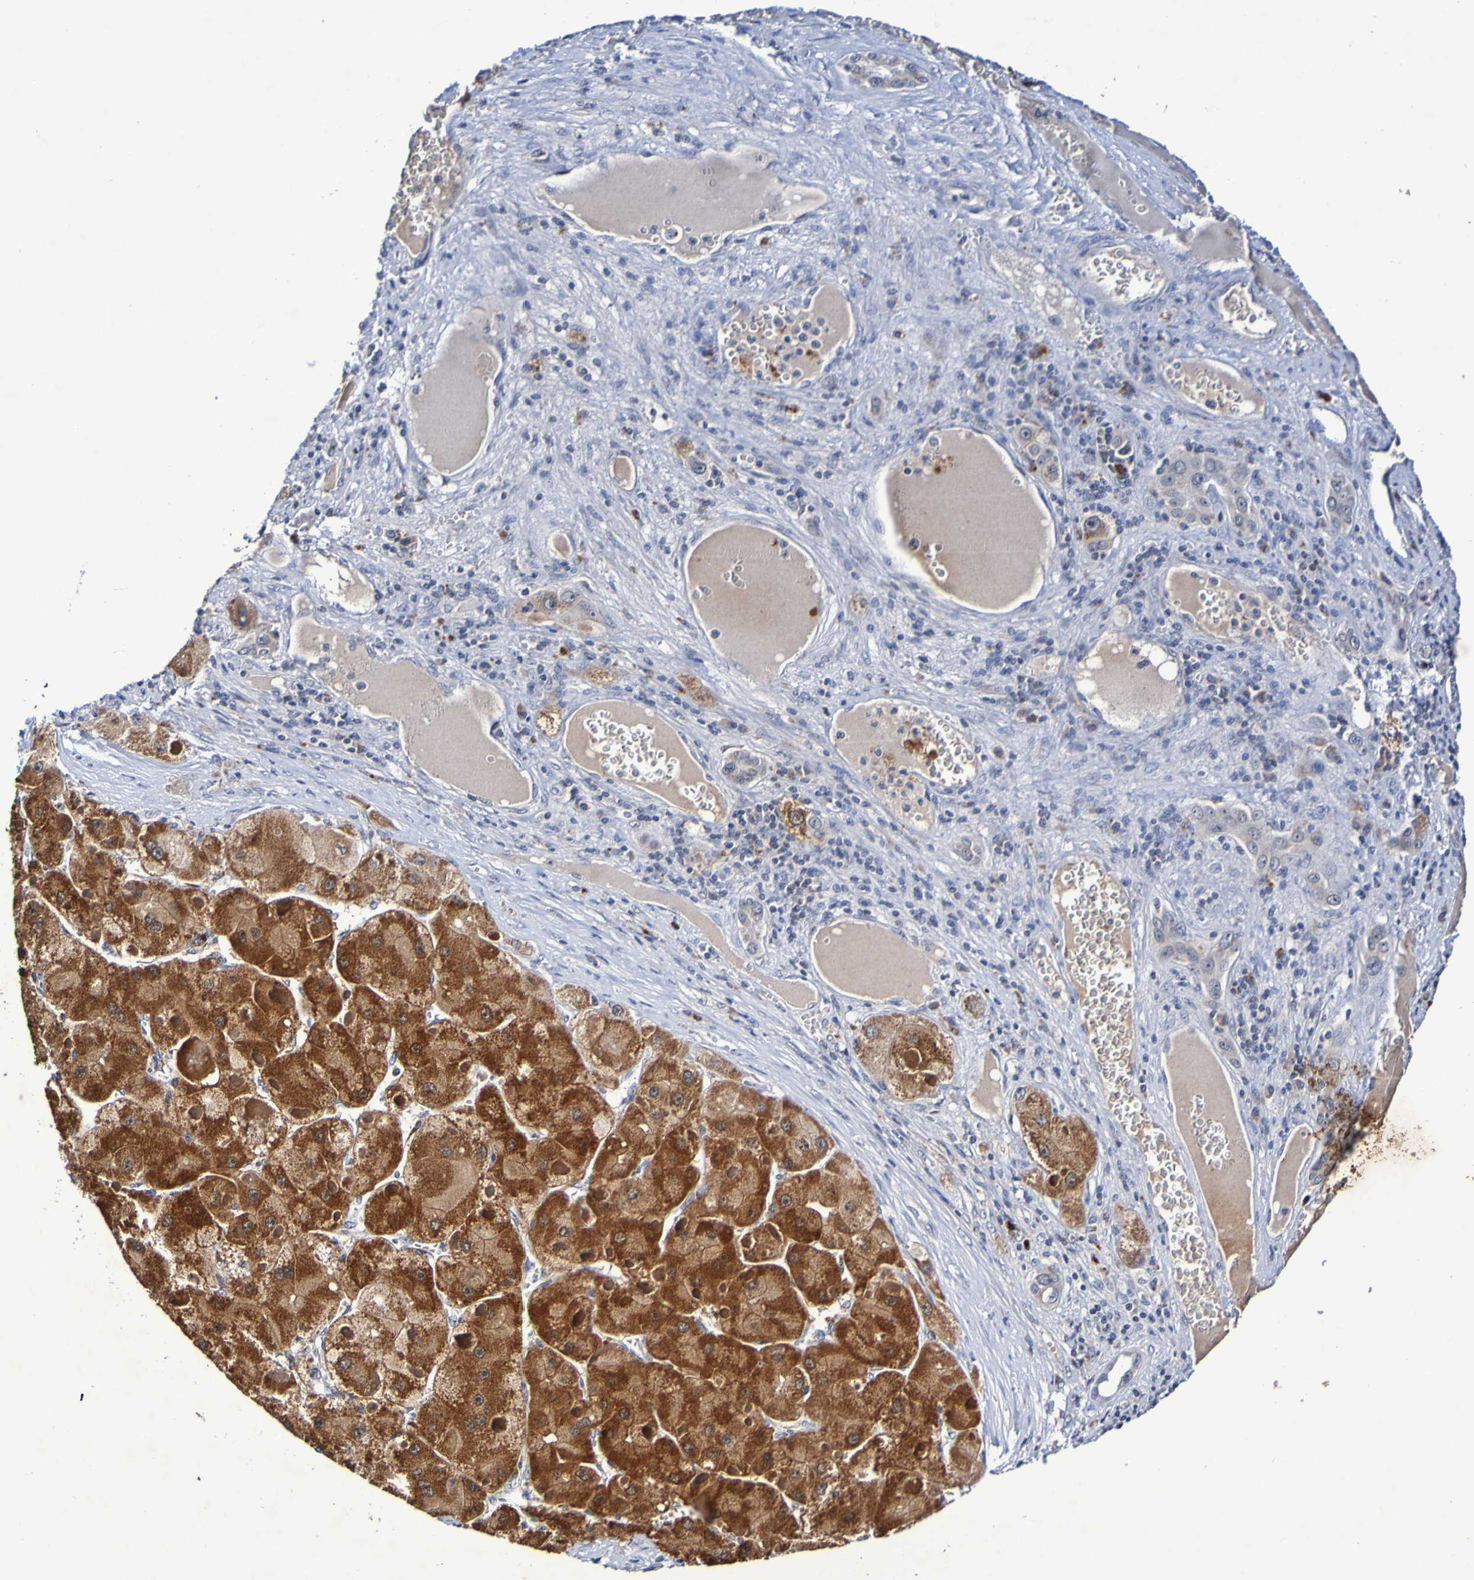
{"staining": {"intensity": "strong", "quantity": ">75%", "location": "cytoplasmic/membranous"}, "tissue": "liver cancer", "cell_type": "Tumor cells", "image_type": "cancer", "snomed": [{"axis": "morphology", "description": "Carcinoma, Hepatocellular, NOS"}, {"axis": "topography", "description": "Liver"}], "caption": "Strong cytoplasmic/membranous protein positivity is present in approximately >75% of tumor cells in liver cancer (hepatocellular carcinoma).", "gene": "PTP4A2", "patient": {"sex": "female", "age": 73}}